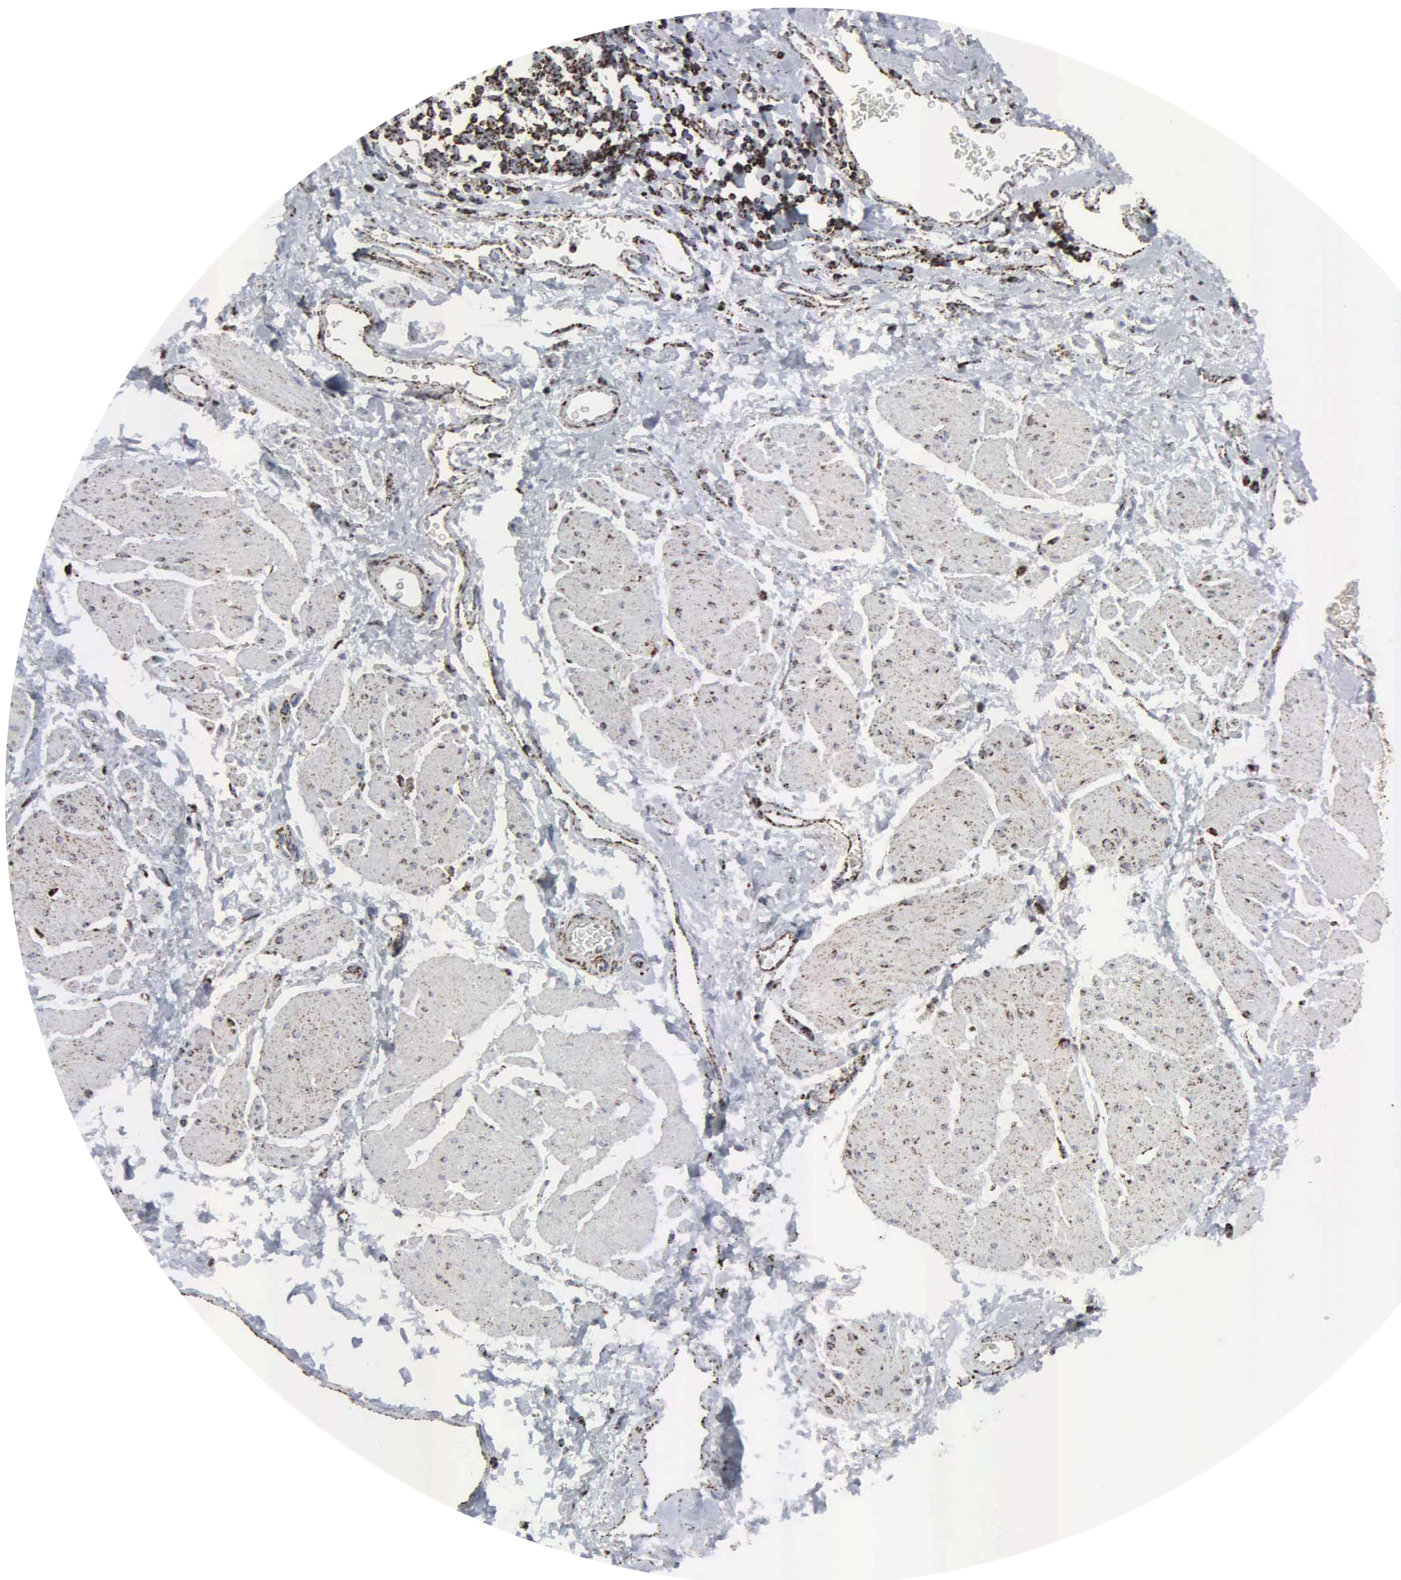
{"staining": {"intensity": "strong", "quantity": "25%-75%", "location": "cytoplasmic/membranous"}, "tissue": "esophagus", "cell_type": "Squamous epithelial cells", "image_type": "normal", "snomed": [{"axis": "morphology", "description": "Normal tissue, NOS"}, {"axis": "topography", "description": "Esophagus"}], "caption": "The micrograph reveals staining of normal esophagus, revealing strong cytoplasmic/membranous protein positivity (brown color) within squamous epithelial cells.", "gene": "HSPA9", "patient": {"sex": "male", "age": 70}}